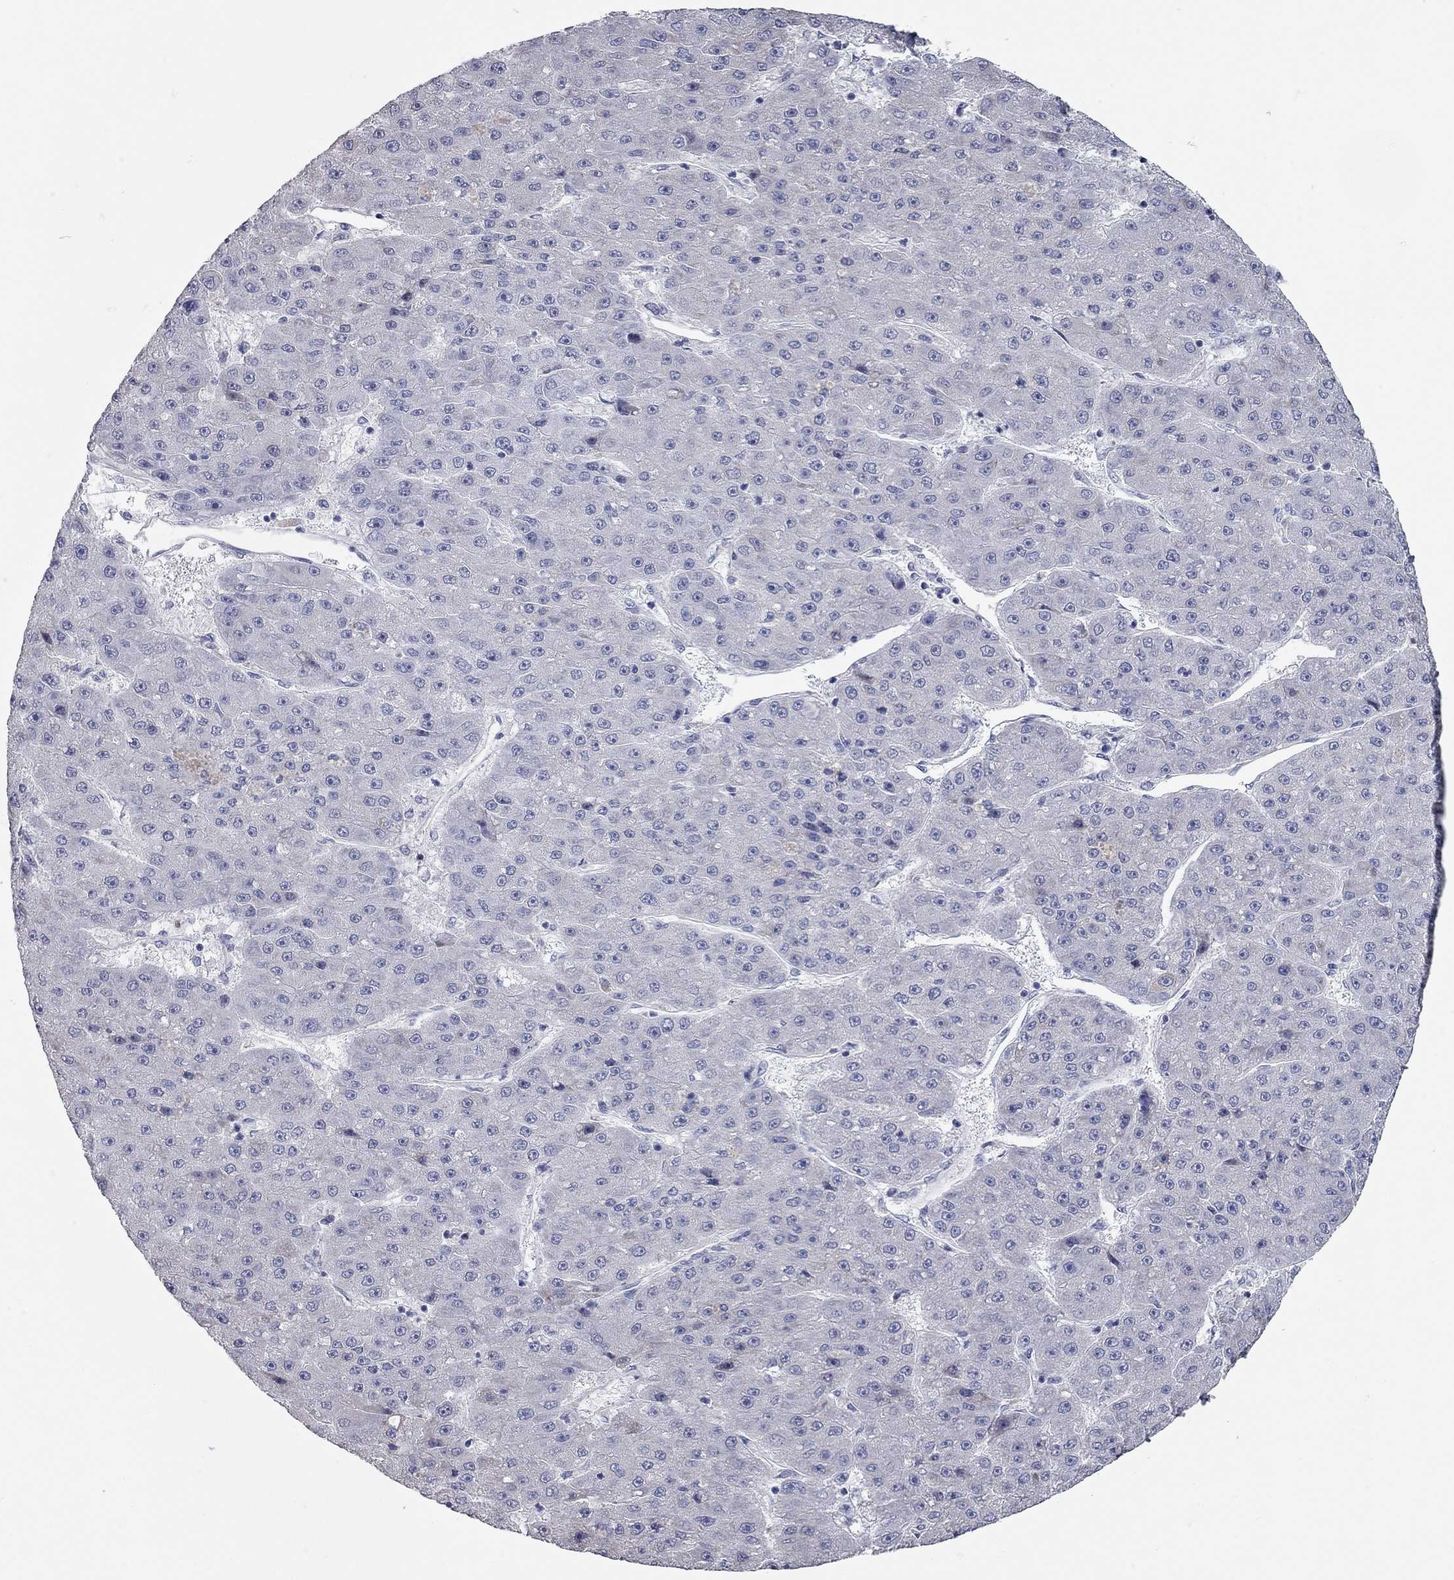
{"staining": {"intensity": "negative", "quantity": "none", "location": "none"}, "tissue": "liver cancer", "cell_type": "Tumor cells", "image_type": "cancer", "snomed": [{"axis": "morphology", "description": "Carcinoma, Hepatocellular, NOS"}, {"axis": "topography", "description": "Liver"}], "caption": "This is a image of immunohistochemistry (IHC) staining of liver hepatocellular carcinoma, which shows no positivity in tumor cells.", "gene": "XAGE2", "patient": {"sex": "male", "age": 67}}